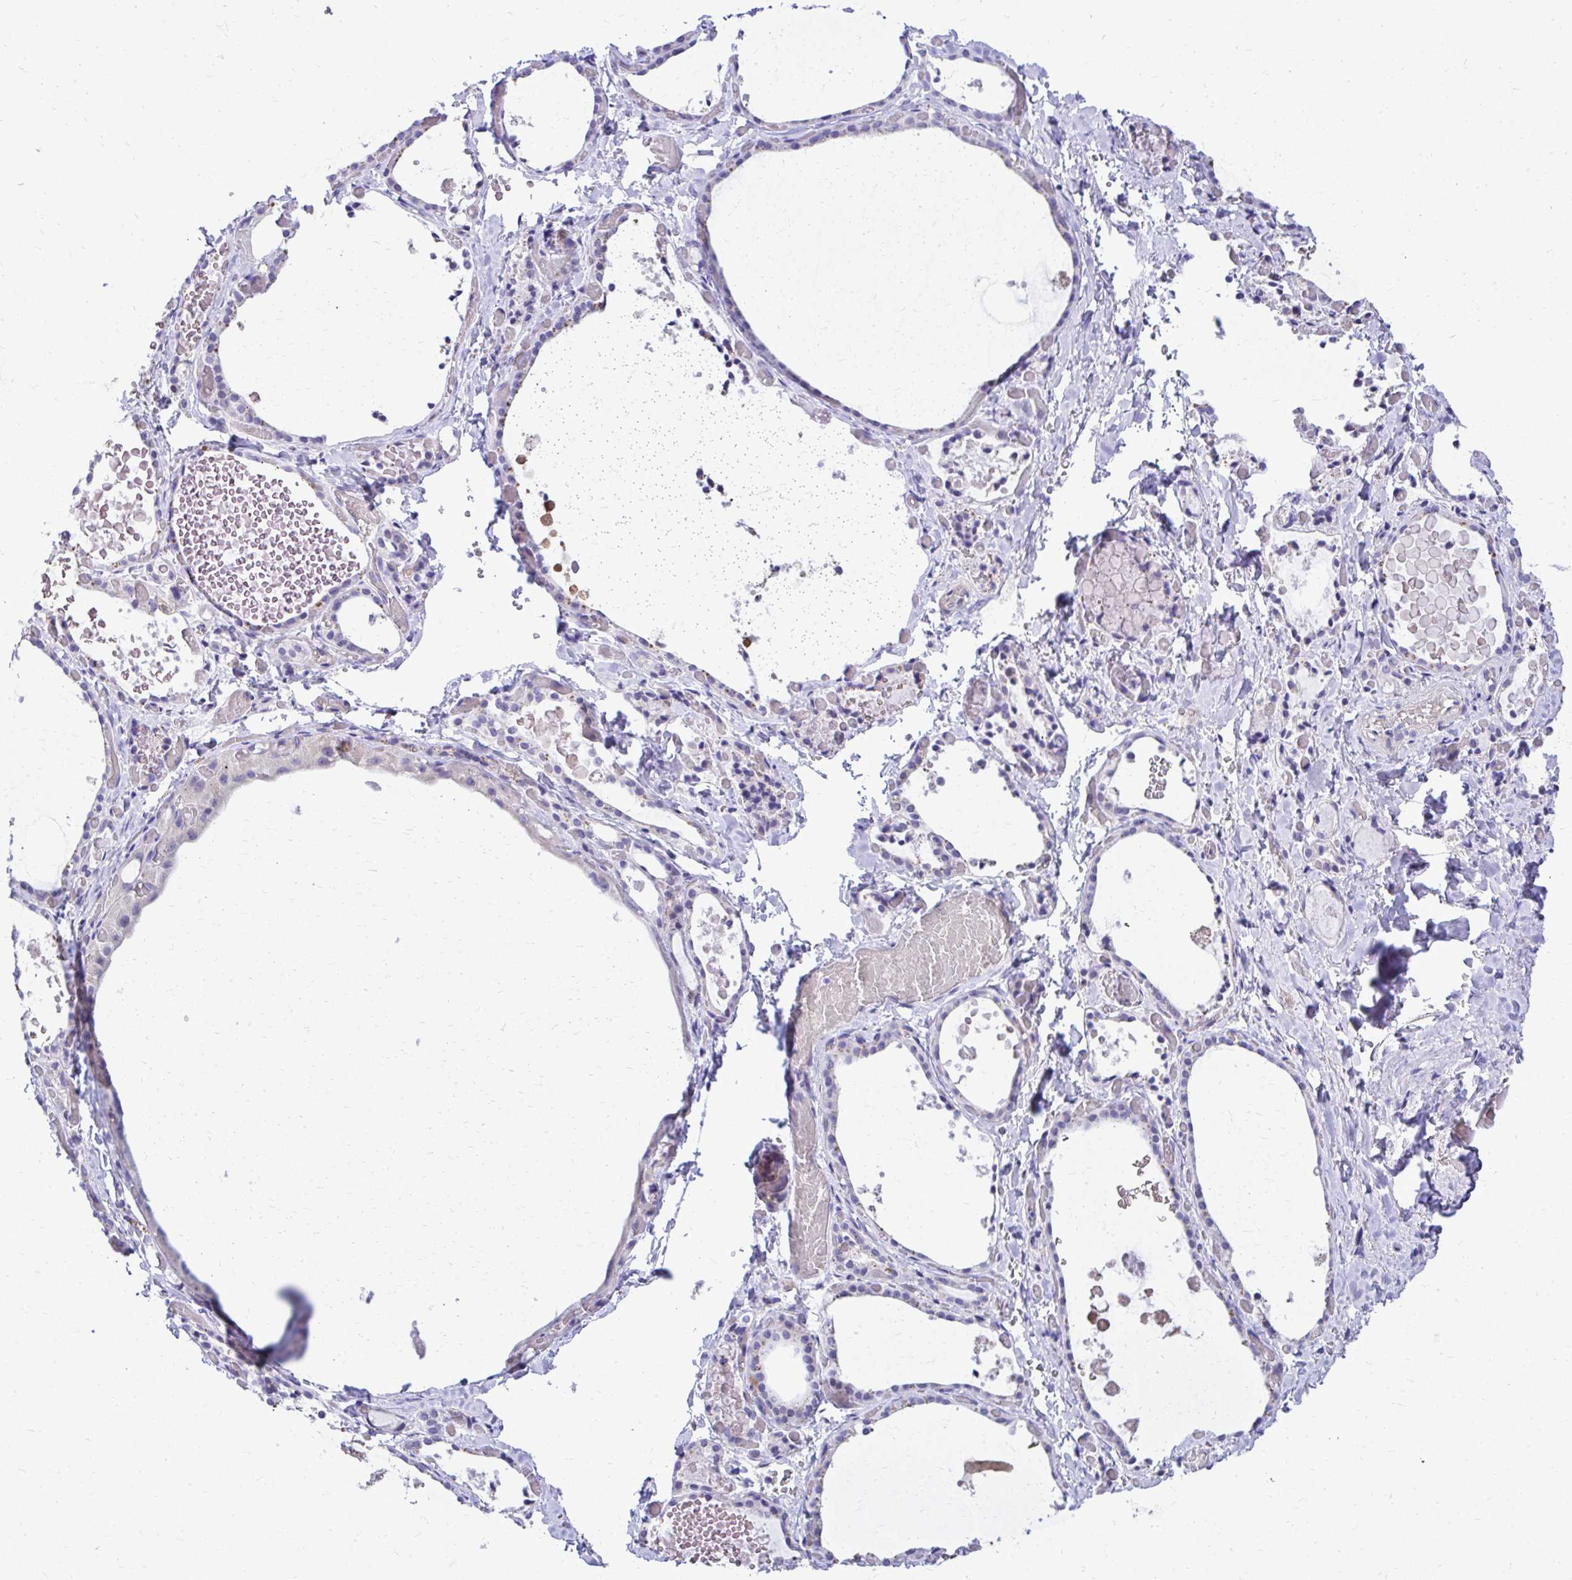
{"staining": {"intensity": "negative", "quantity": "none", "location": "none"}, "tissue": "thyroid gland", "cell_type": "Glandular cells", "image_type": "normal", "snomed": [{"axis": "morphology", "description": "Normal tissue, NOS"}, {"axis": "topography", "description": "Thyroid gland"}], "caption": "DAB immunohistochemical staining of benign human thyroid gland exhibits no significant staining in glandular cells. (IHC, brightfield microscopy, high magnification).", "gene": "ZSWIM9", "patient": {"sex": "female", "age": 56}}